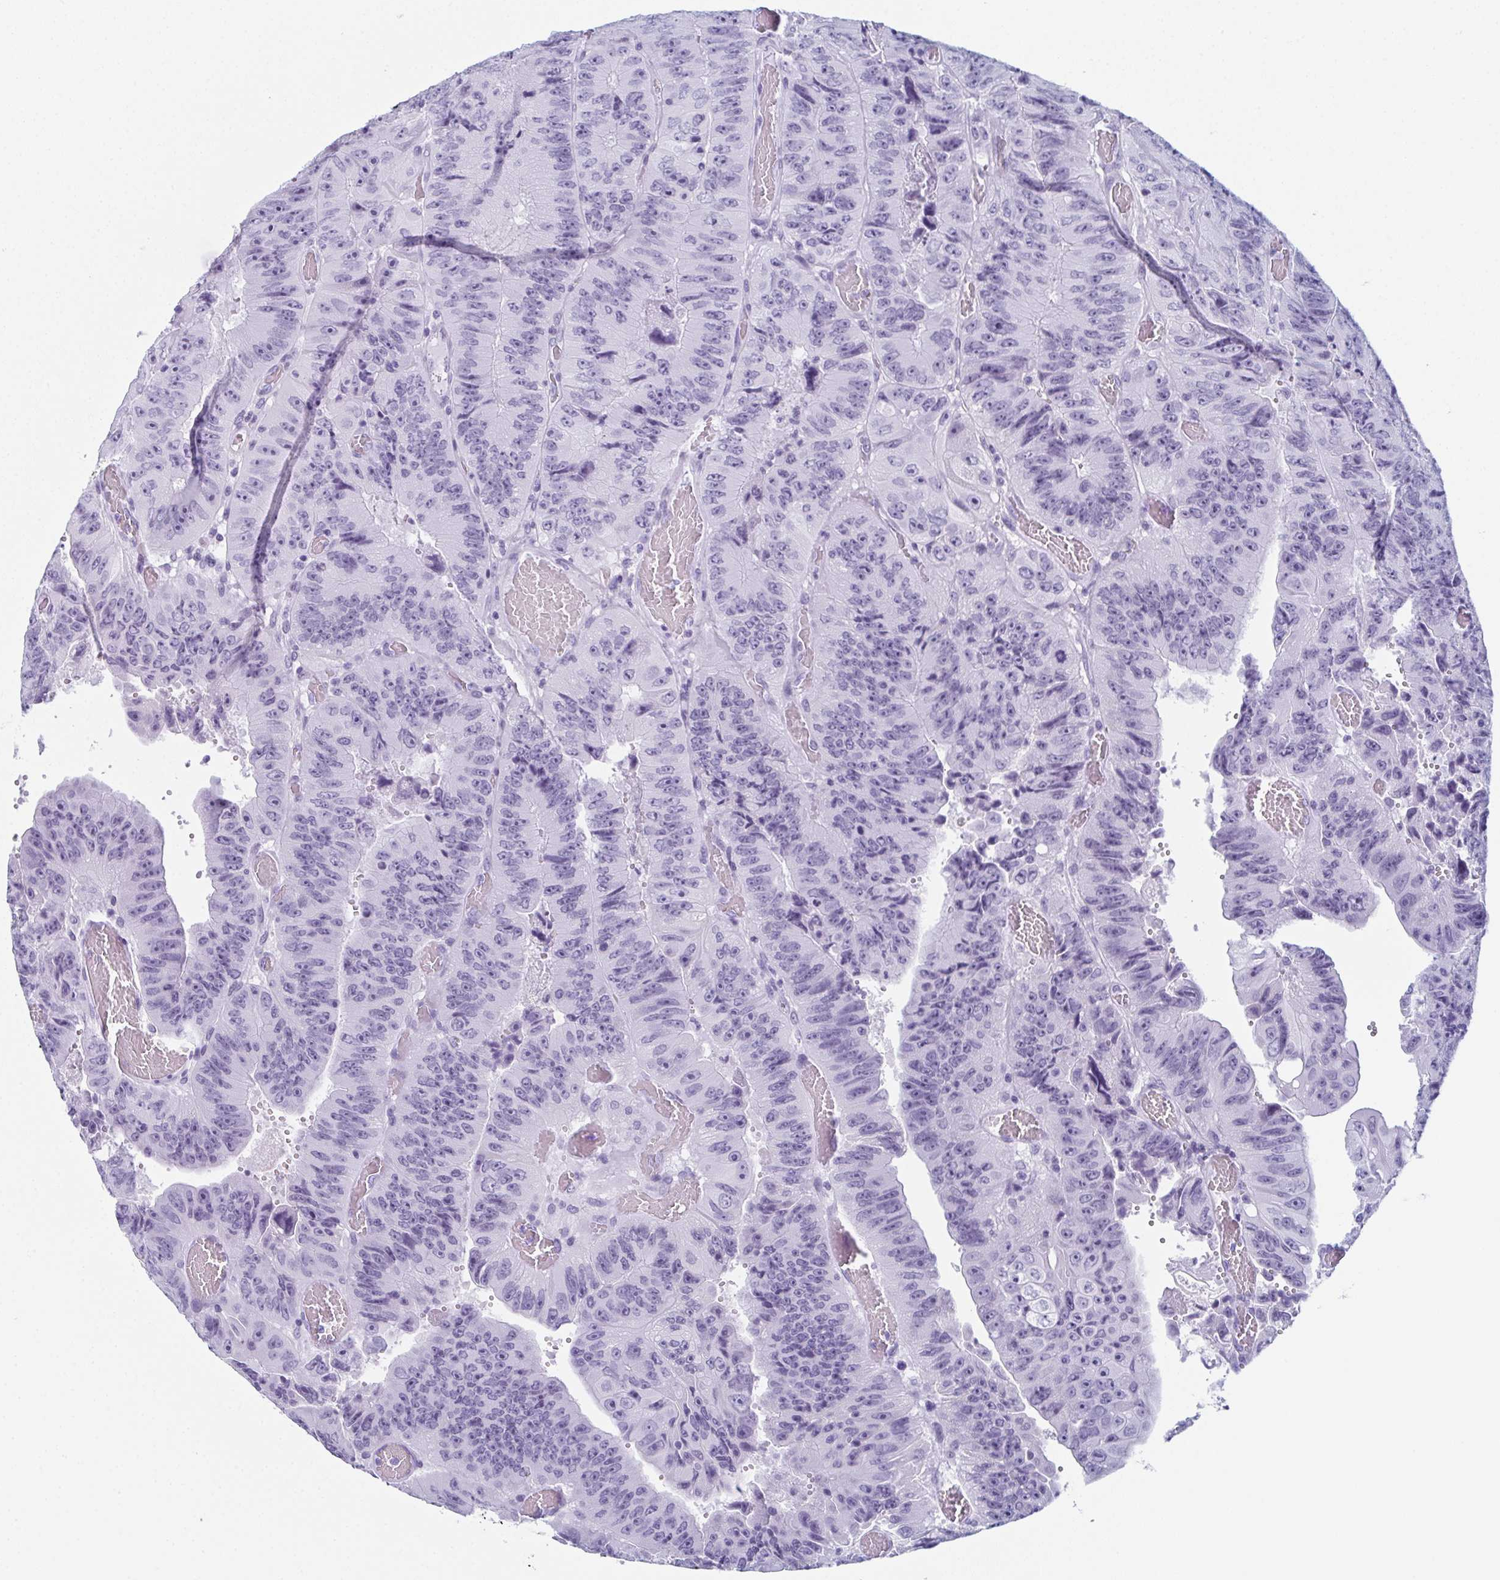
{"staining": {"intensity": "negative", "quantity": "none", "location": "none"}, "tissue": "colorectal cancer", "cell_type": "Tumor cells", "image_type": "cancer", "snomed": [{"axis": "morphology", "description": "Adenocarcinoma, NOS"}, {"axis": "topography", "description": "Colon"}], "caption": "Immunohistochemistry (IHC) of colorectal adenocarcinoma demonstrates no staining in tumor cells. (Brightfield microscopy of DAB immunohistochemistry (IHC) at high magnification).", "gene": "ENKUR", "patient": {"sex": "female", "age": 84}}